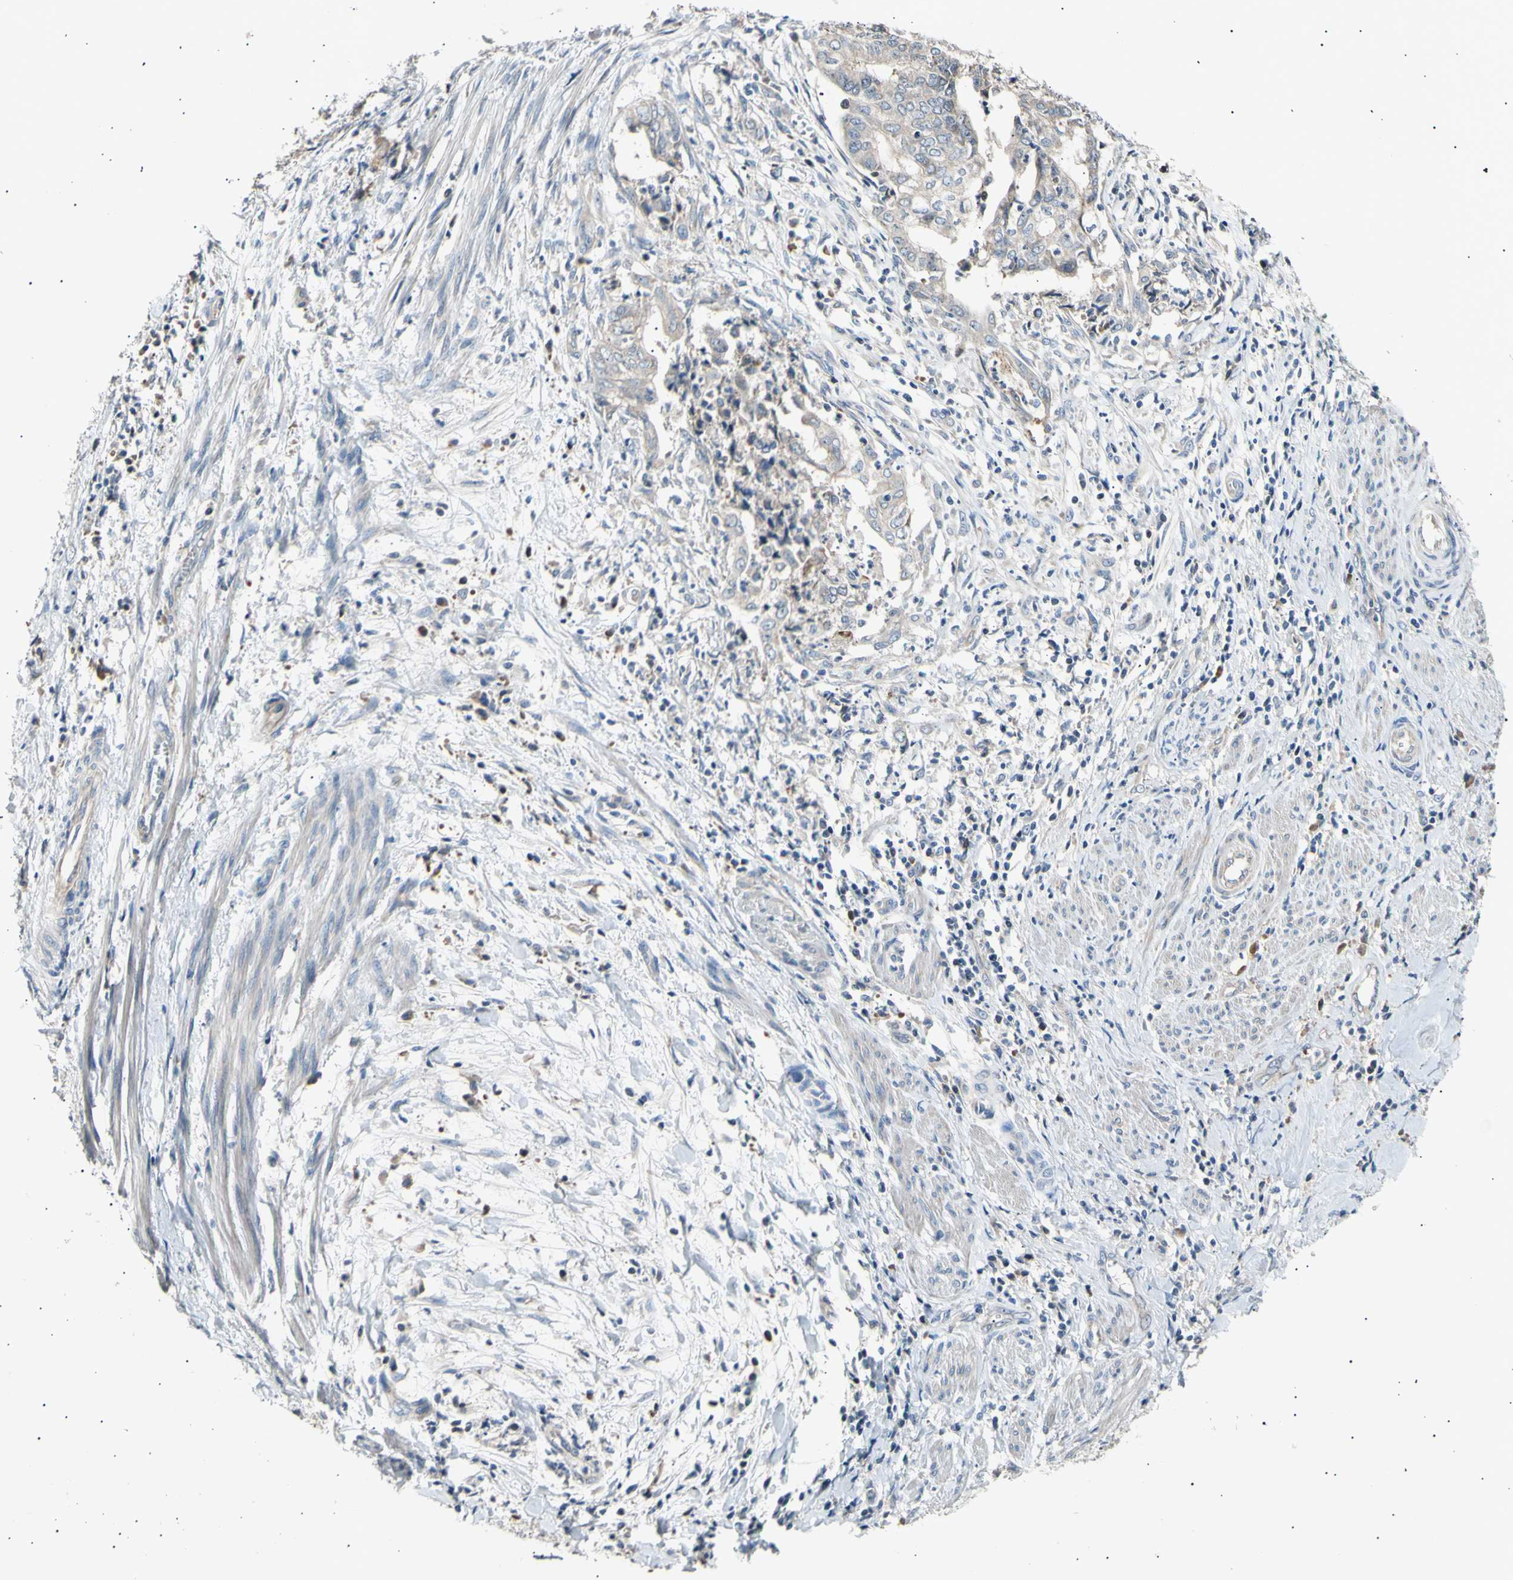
{"staining": {"intensity": "weak", "quantity": ">75%", "location": "none"}, "tissue": "endometrial cancer", "cell_type": "Tumor cells", "image_type": "cancer", "snomed": [{"axis": "morphology", "description": "Necrosis, NOS"}, {"axis": "morphology", "description": "Adenocarcinoma, NOS"}, {"axis": "topography", "description": "Endometrium"}], "caption": "Human endometrial cancer stained for a protein (brown) shows weak None positive staining in approximately >75% of tumor cells.", "gene": "ITGA6", "patient": {"sex": "female", "age": 79}}